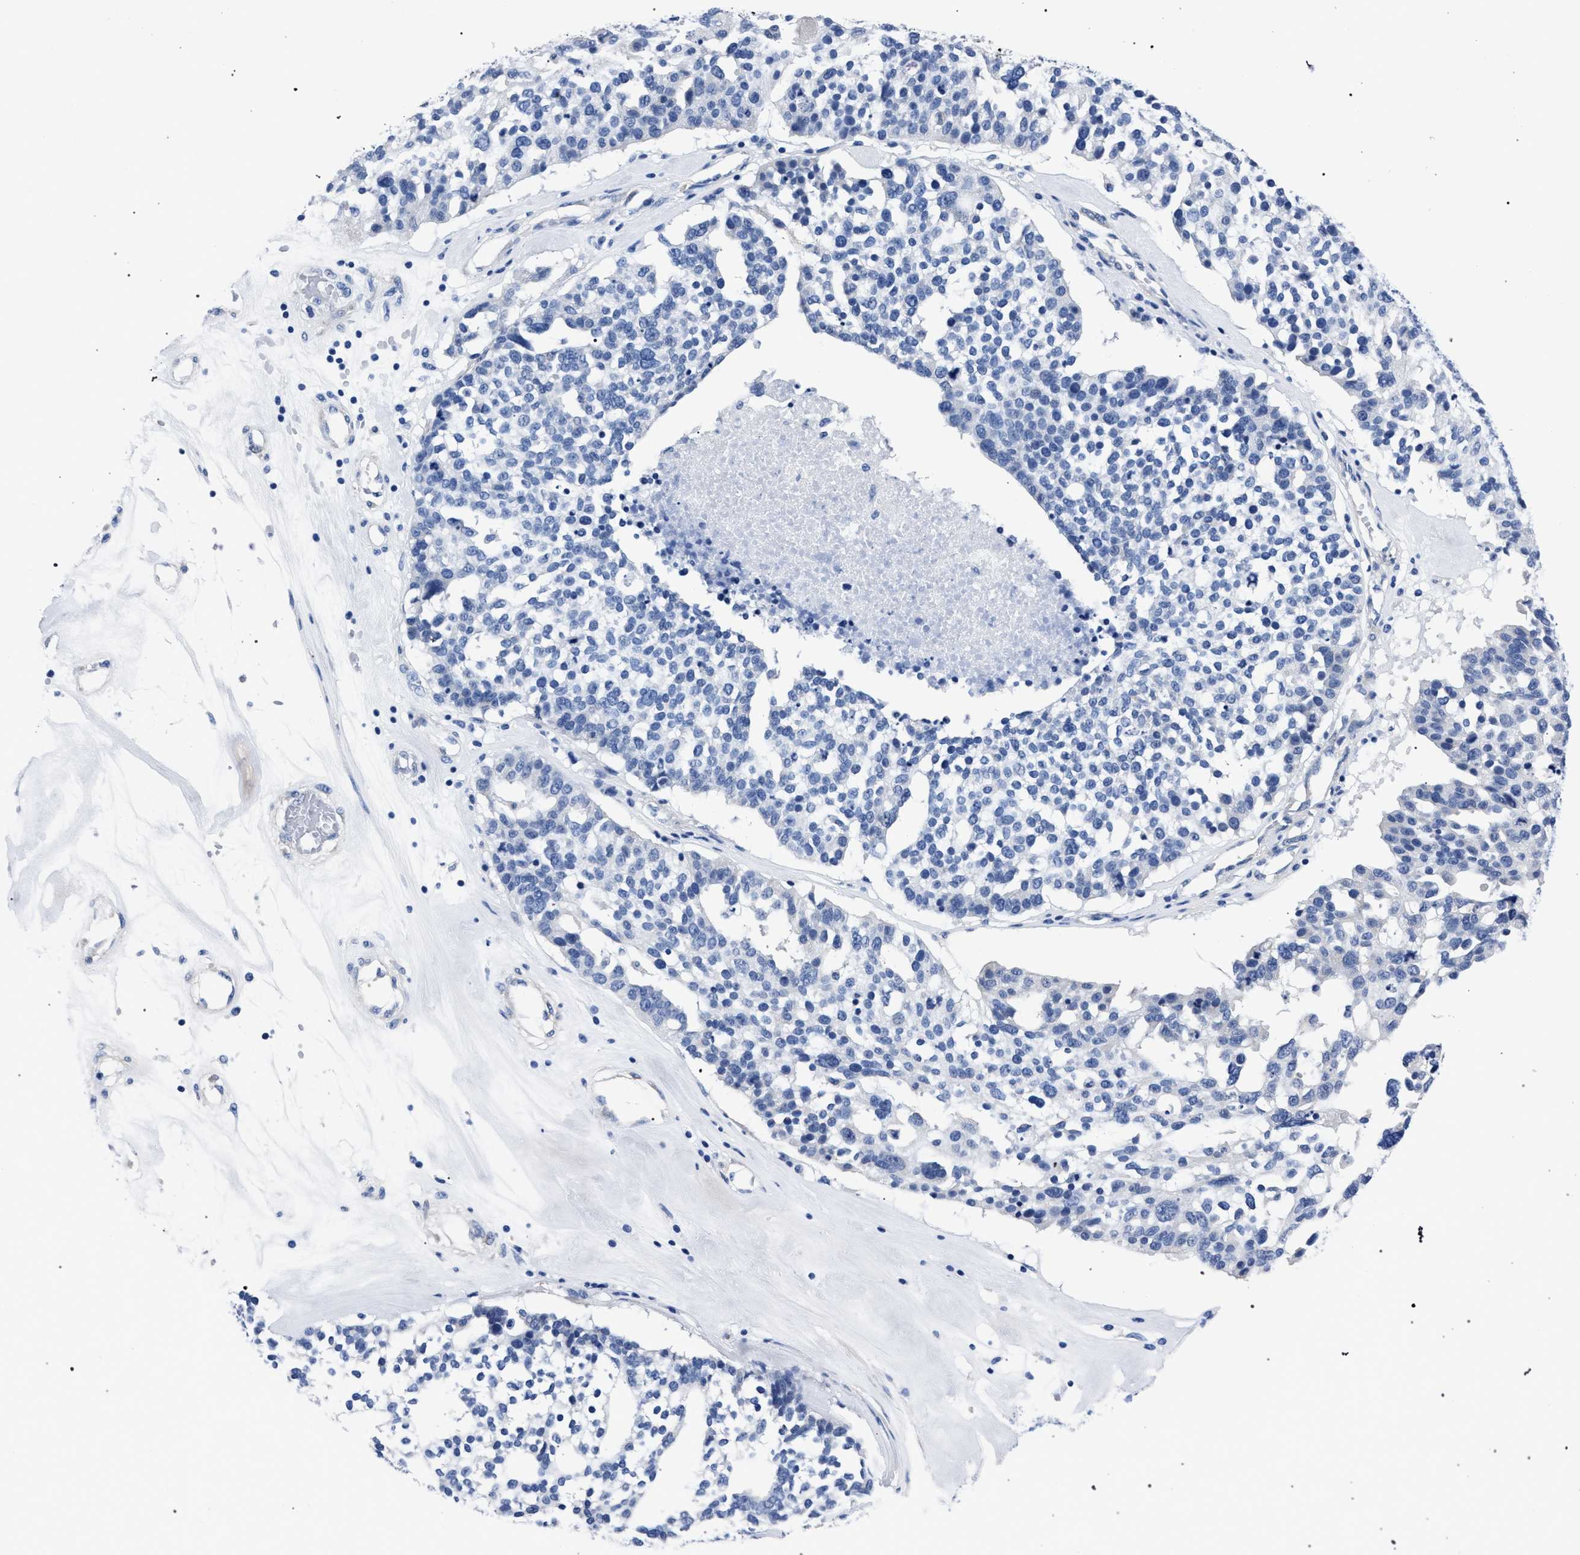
{"staining": {"intensity": "negative", "quantity": "none", "location": "none"}, "tissue": "ovarian cancer", "cell_type": "Tumor cells", "image_type": "cancer", "snomed": [{"axis": "morphology", "description": "Cystadenocarcinoma, serous, NOS"}, {"axis": "topography", "description": "Ovary"}], "caption": "An immunohistochemistry image of serous cystadenocarcinoma (ovarian) is shown. There is no staining in tumor cells of serous cystadenocarcinoma (ovarian).", "gene": "AKAP4", "patient": {"sex": "female", "age": 59}}